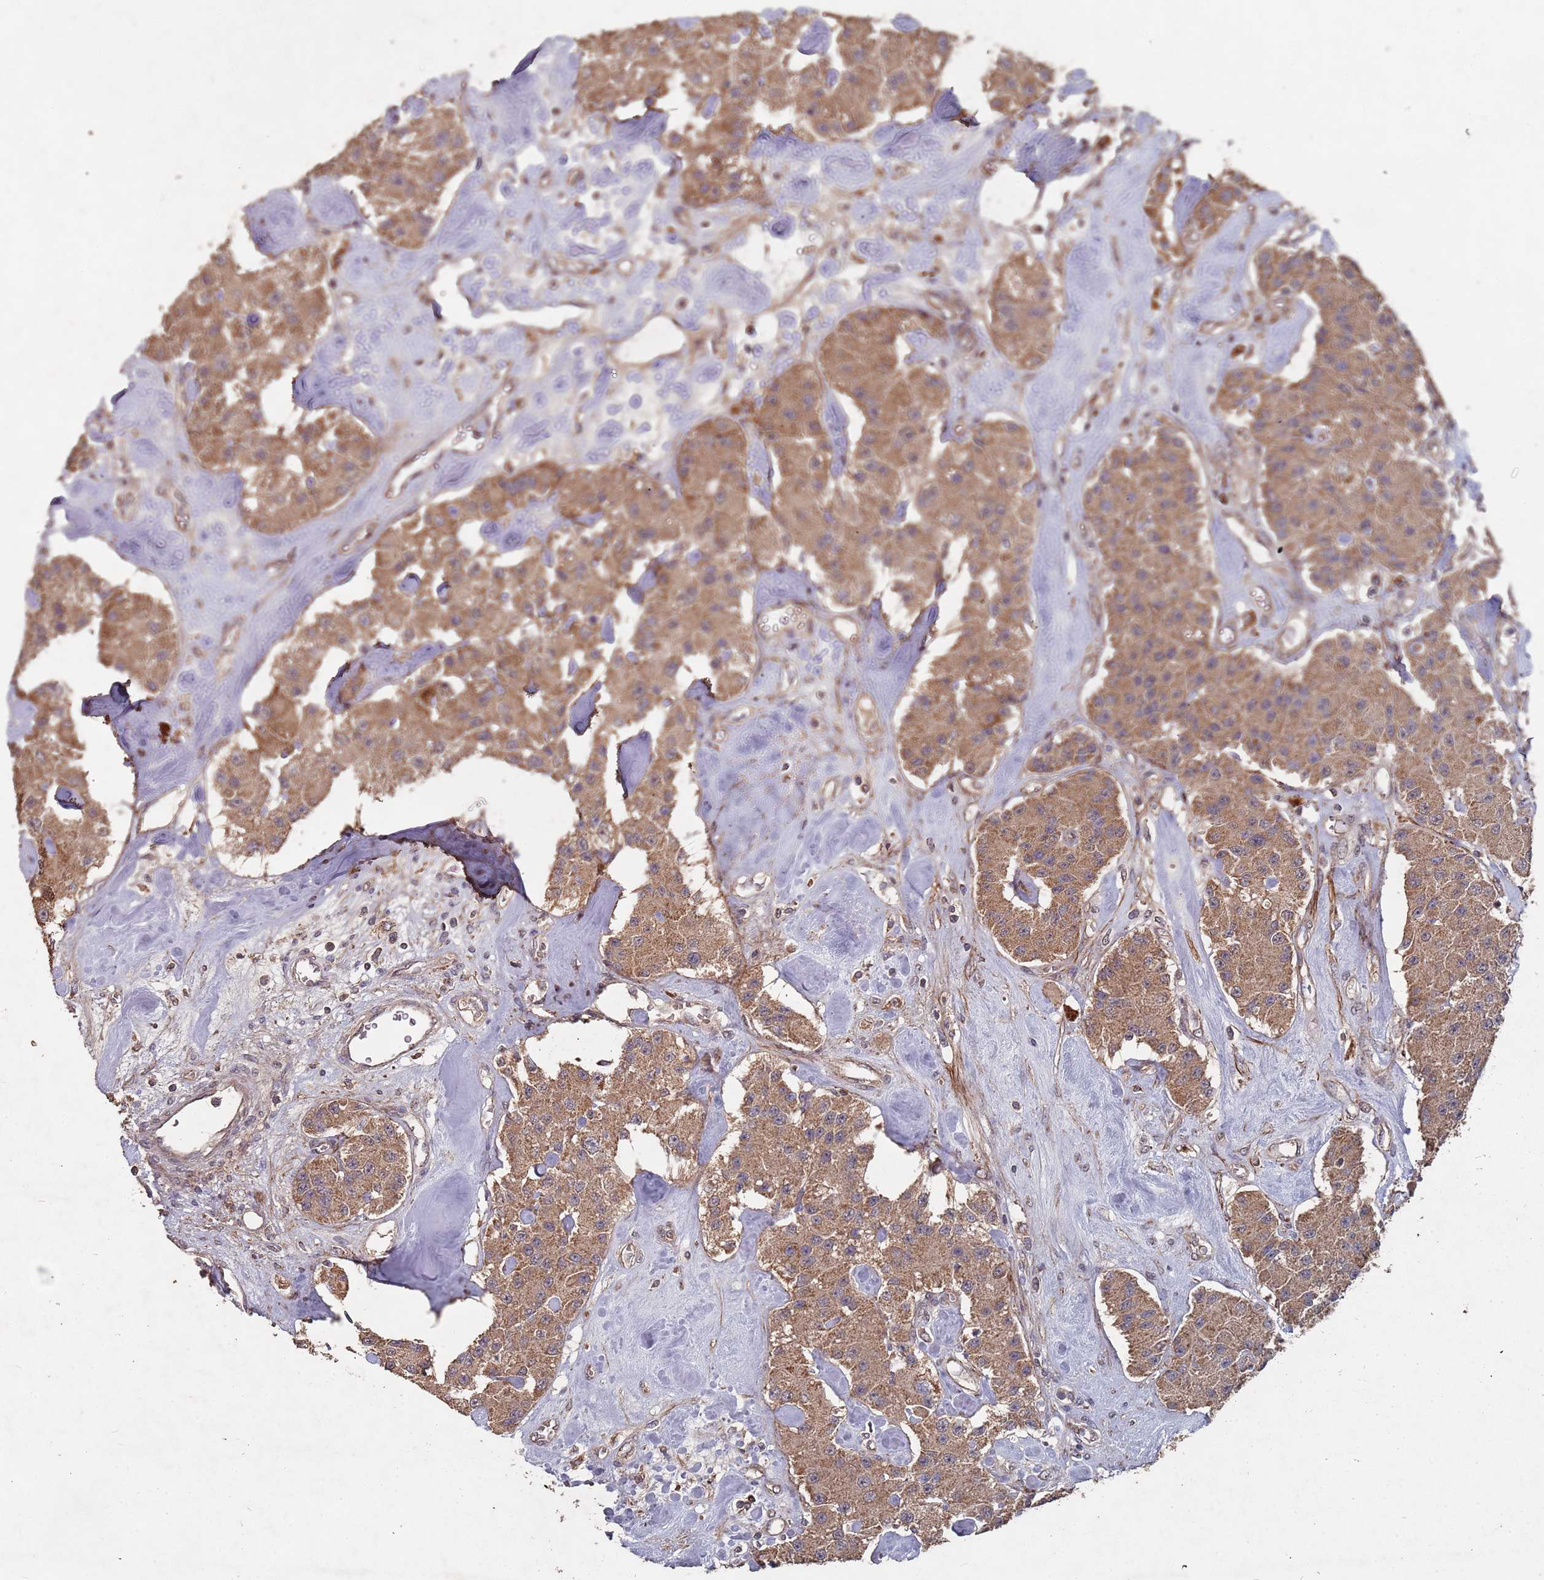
{"staining": {"intensity": "moderate", "quantity": ">75%", "location": "cytoplasmic/membranous"}, "tissue": "carcinoid", "cell_type": "Tumor cells", "image_type": "cancer", "snomed": [{"axis": "morphology", "description": "Carcinoid, malignant, NOS"}, {"axis": "topography", "description": "Pancreas"}], "caption": "Tumor cells show medium levels of moderate cytoplasmic/membranous expression in about >75% of cells in human carcinoid.", "gene": "PRORP", "patient": {"sex": "male", "age": 41}}